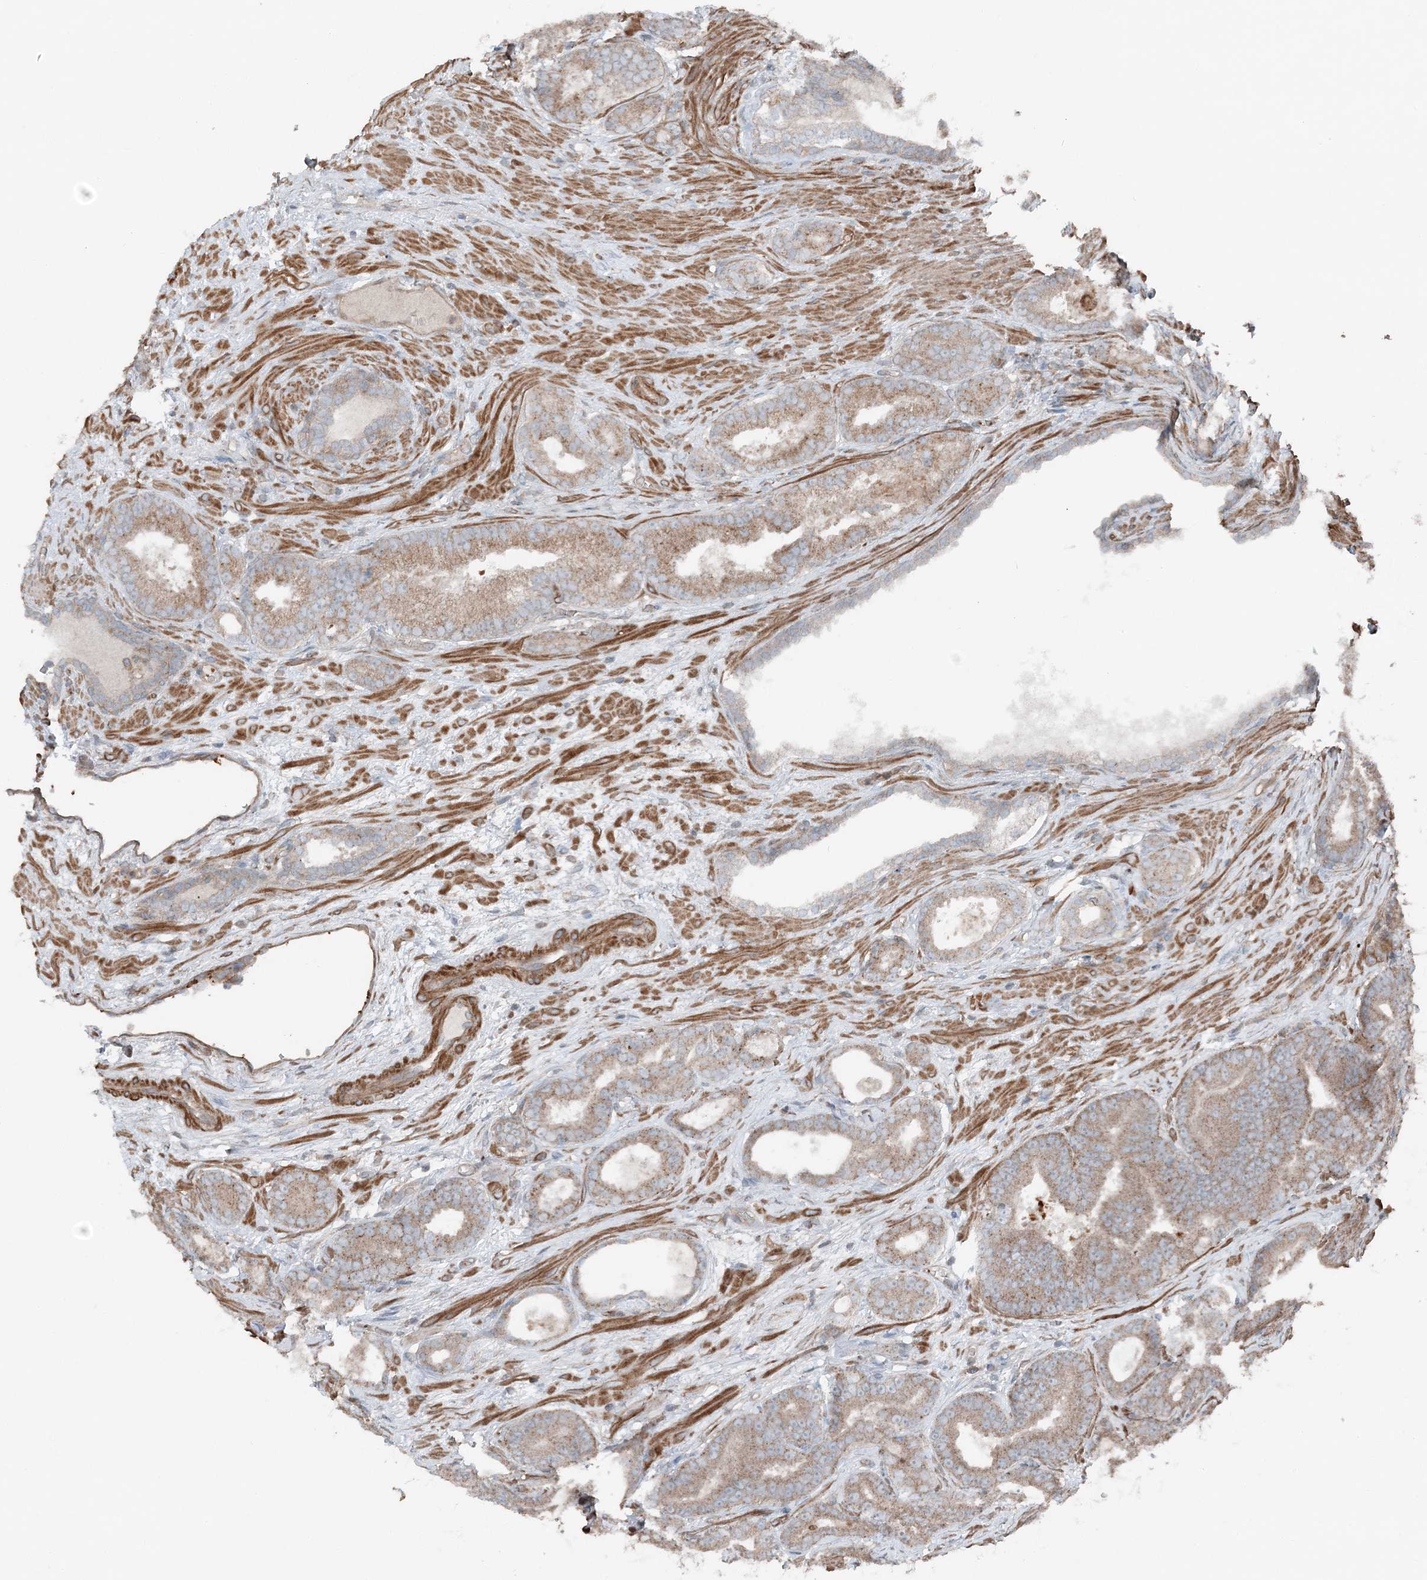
{"staining": {"intensity": "moderate", "quantity": ">75%", "location": "cytoplasmic/membranous"}, "tissue": "prostate cancer", "cell_type": "Tumor cells", "image_type": "cancer", "snomed": [{"axis": "morphology", "description": "Adenocarcinoma, High grade"}, {"axis": "topography", "description": "Prostate"}], "caption": "The histopathology image exhibits a brown stain indicating the presence of a protein in the cytoplasmic/membranous of tumor cells in adenocarcinoma (high-grade) (prostate).", "gene": "KY", "patient": {"sex": "male", "age": 66}}